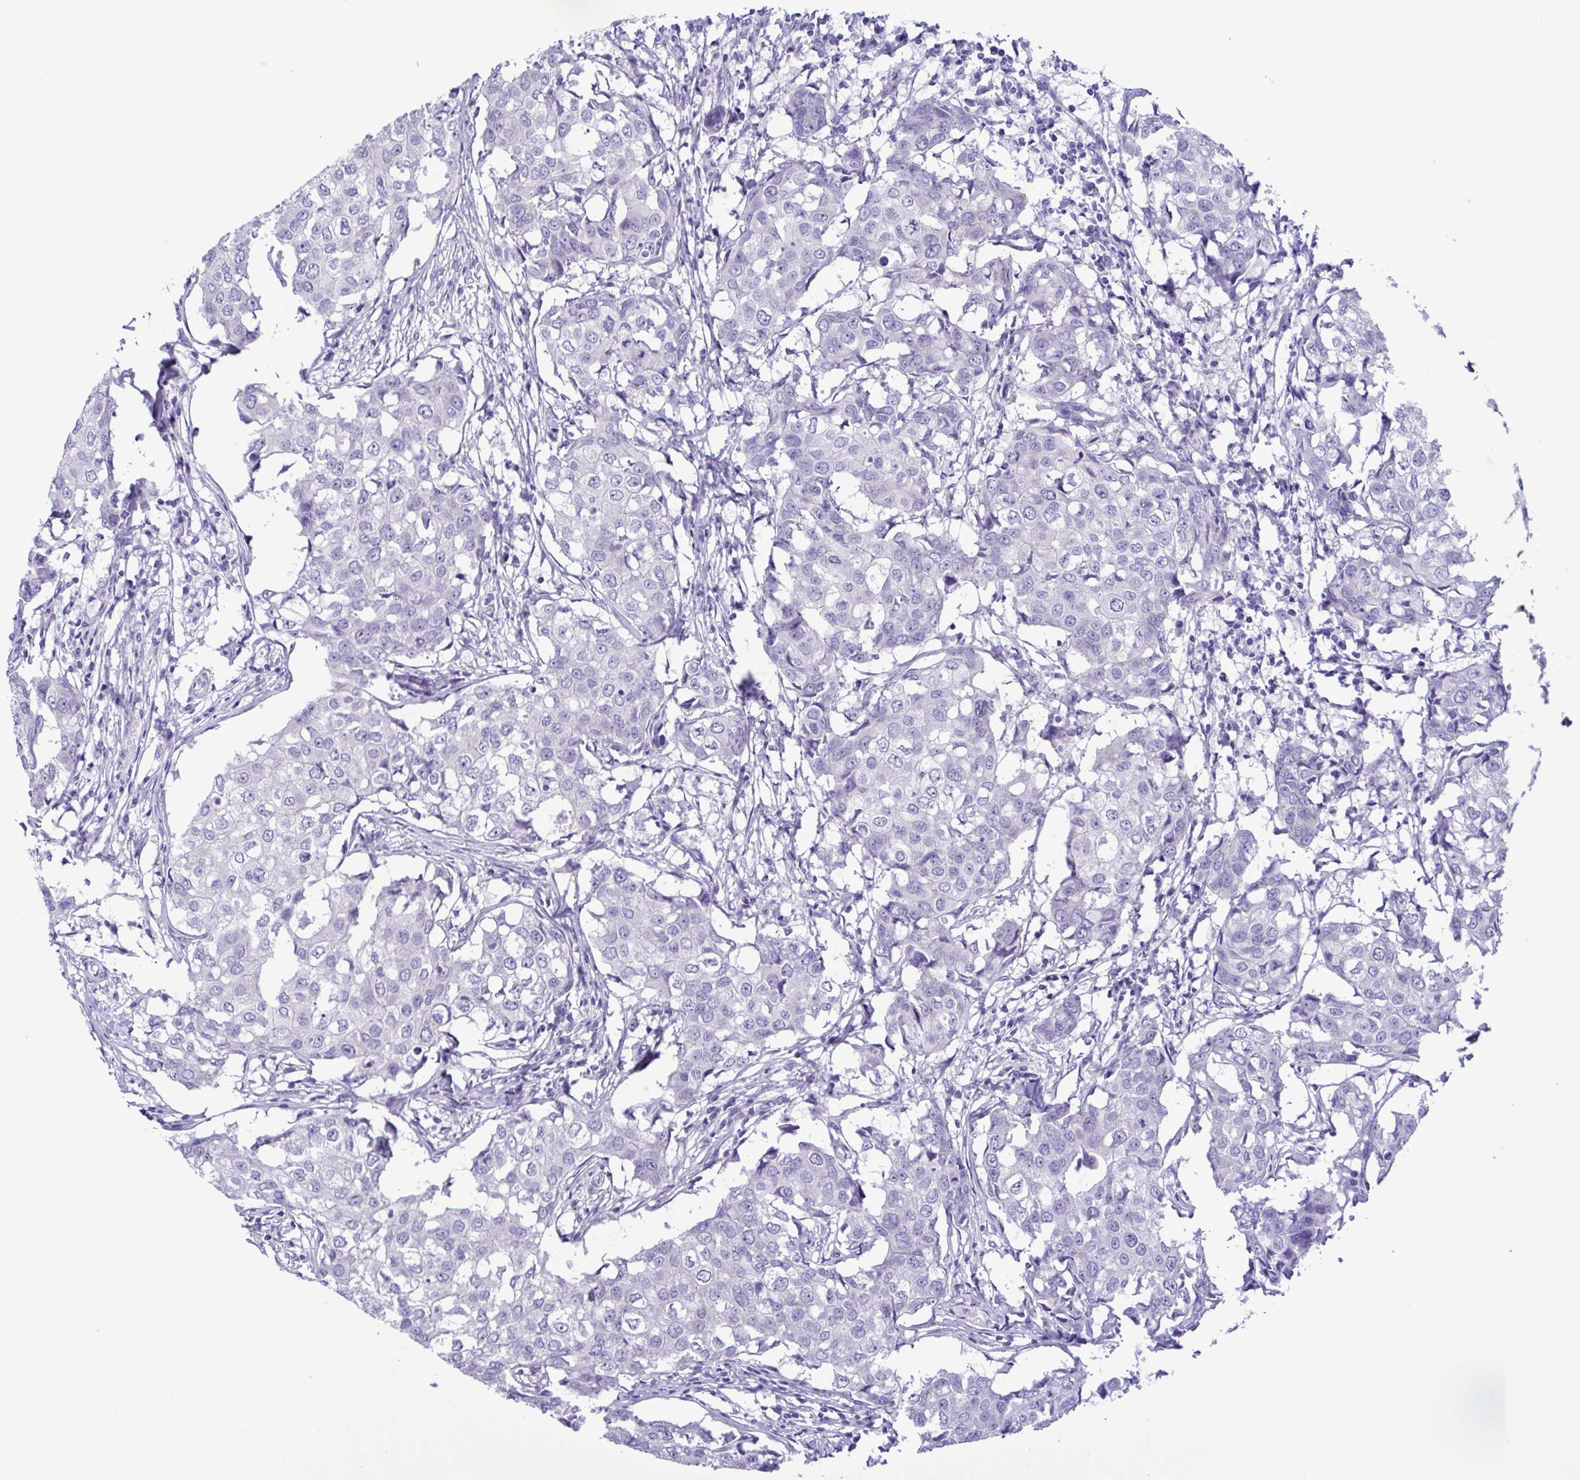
{"staining": {"intensity": "negative", "quantity": "none", "location": "none"}, "tissue": "breast cancer", "cell_type": "Tumor cells", "image_type": "cancer", "snomed": [{"axis": "morphology", "description": "Duct carcinoma"}, {"axis": "topography", "description": "Breast"}], "caption": "Tumor cells show no significant staining in breast cancer.", "gene": "TNNI3", "patient": {"sex": "female", "age": 27}}